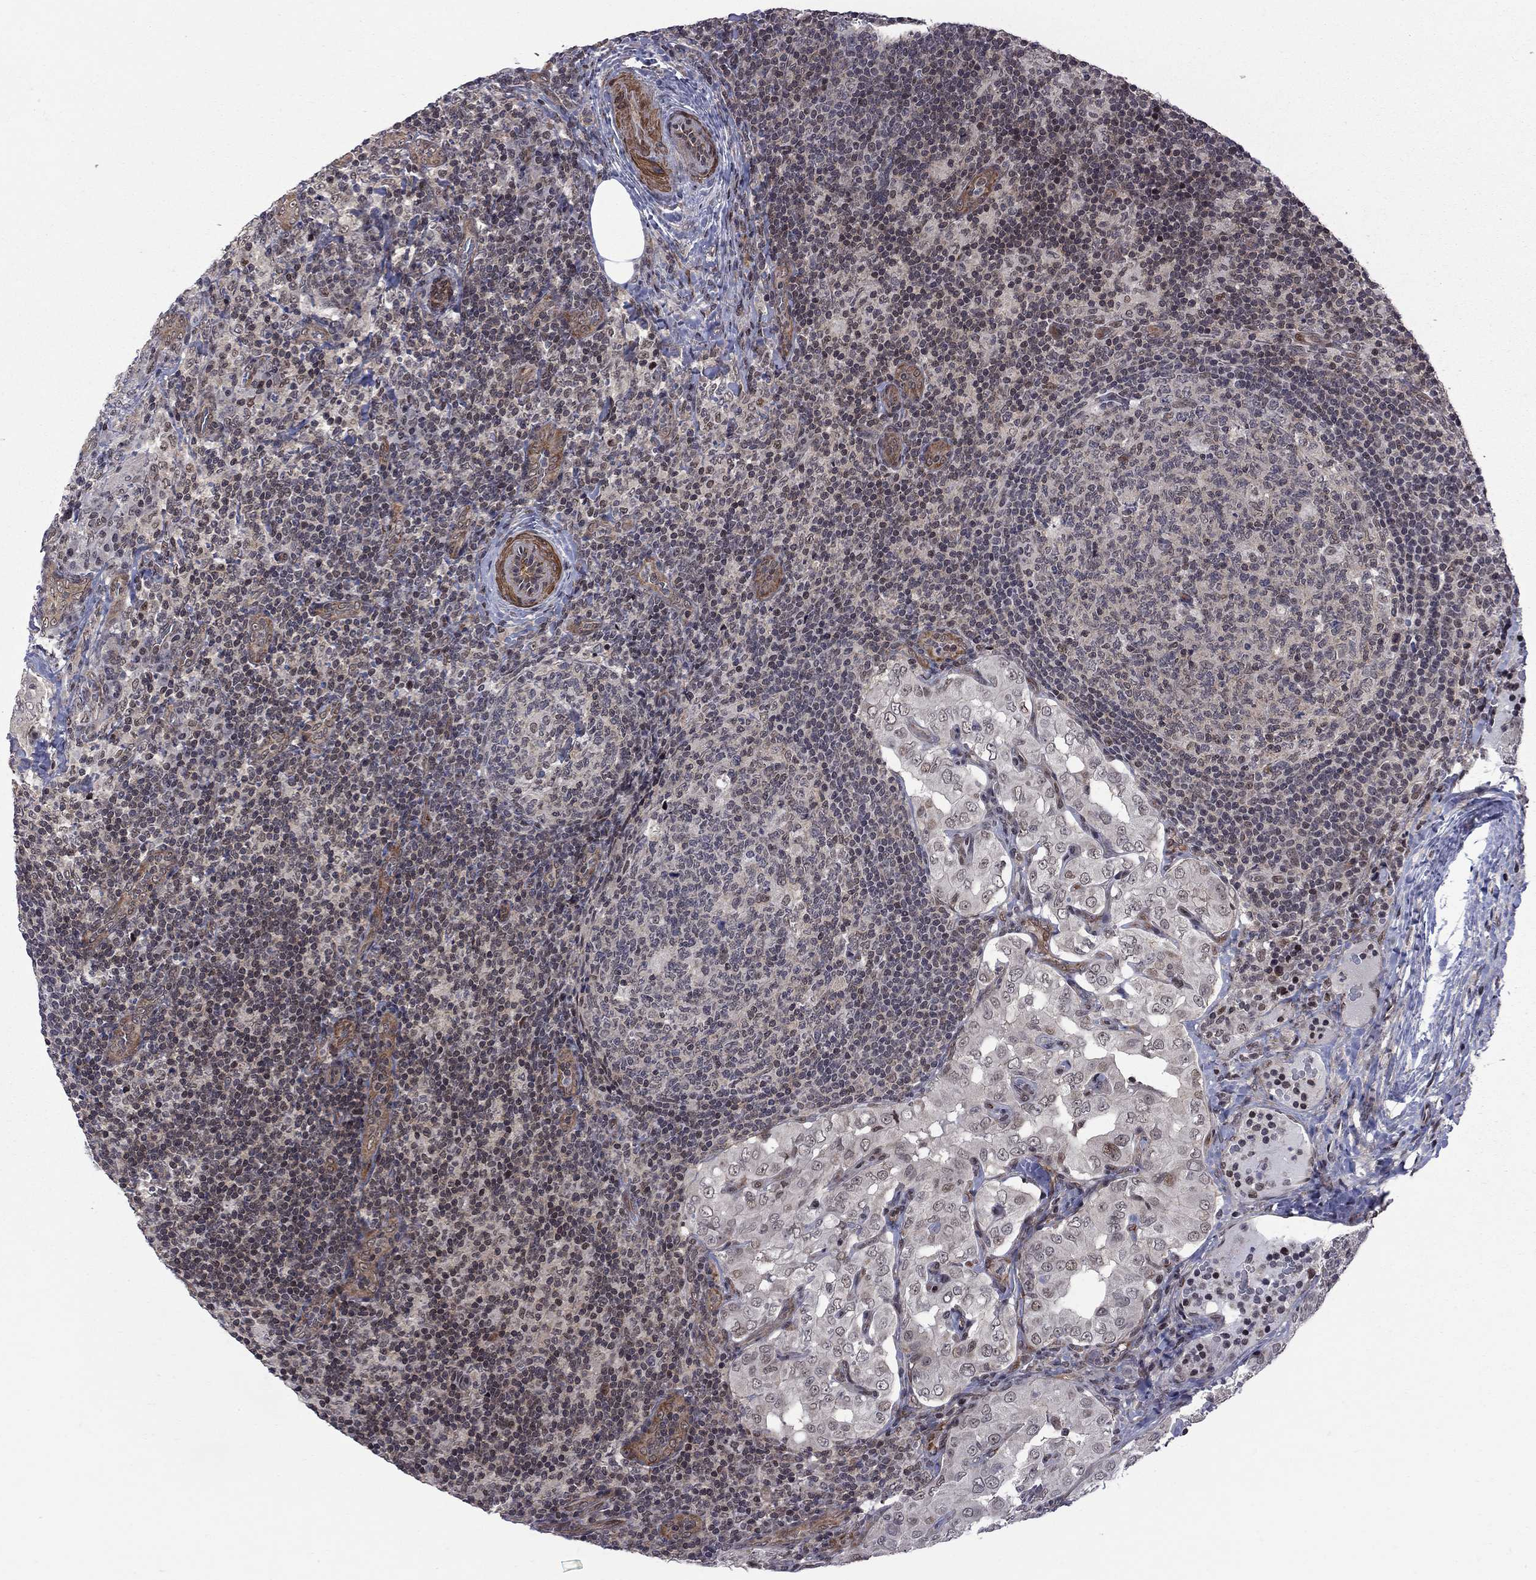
{"staining": {"intensity": "strong", "quantity": "<25%", "location": "nuclear"}, "tissue": "thyroid cancer", "cell_type": "Tumor cells", "image_type": "cancer", "snomed": [{"axis": "morphology", "description": "Papillary adenocarcinoma, NOS"}, {"axis": "topography", "description": "Thyroid gland"}], "caption": "This image demonstrates IHC staining of thyroid cancer (papillary adenocarcinoma), with medium strong nuclear positivity in about <25% of tumor cells.", "gene": "BRF1", "patient": {"sex": "male", "age": 61}}